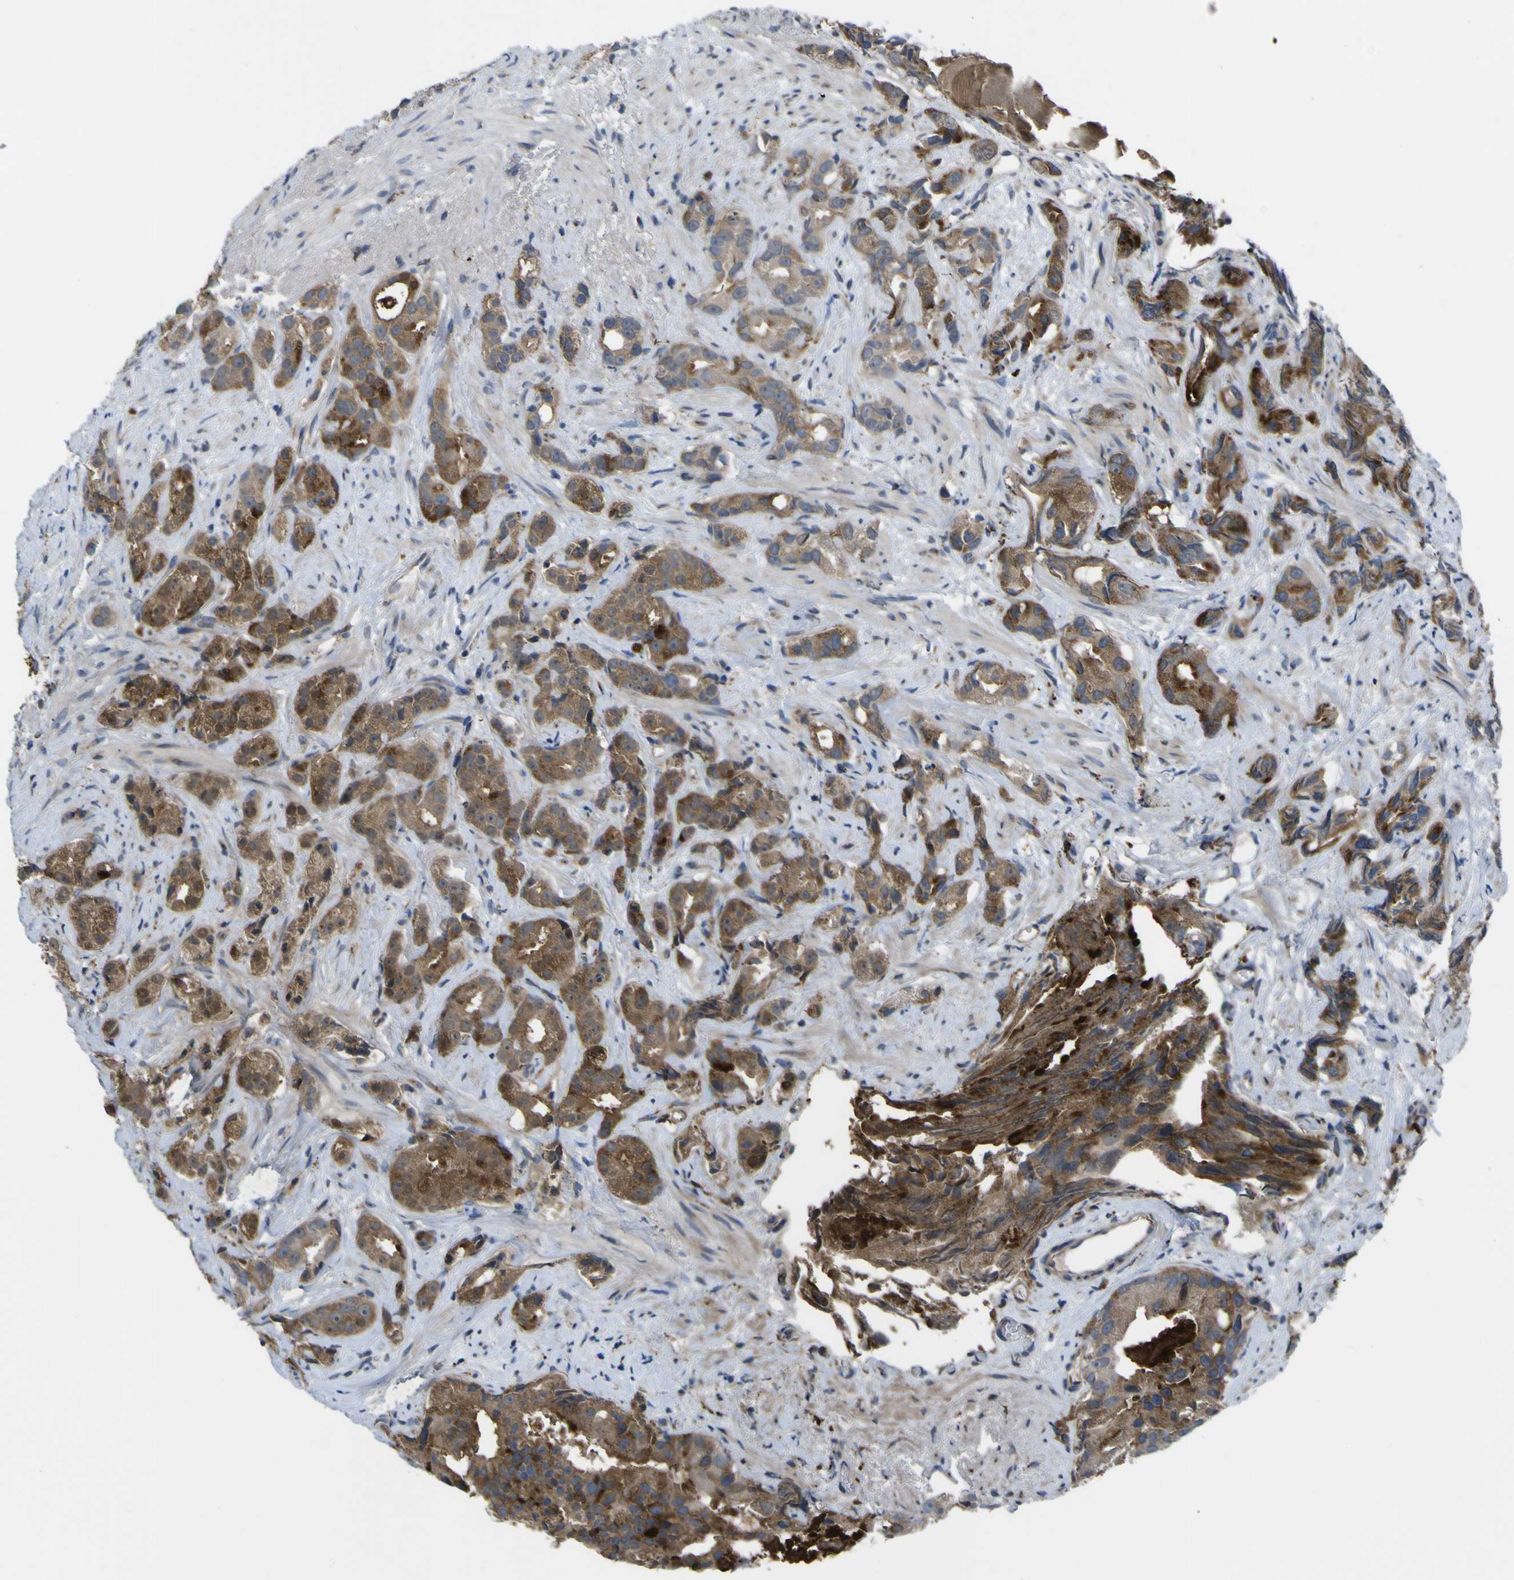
{"staining": {"intensity": "moderate", "quantity": ">75%", "location": "cytoplasmic/membranous"}, "tissue": "prostate cancer", "cell_type": "Tumor cells", "image_type": "cancer", "snomed": [{"axis": "morphology", "description": "Adenocarcinoma, Low grade"}, {"axis": "topography", "description": "Prostate"}], "caption": "An immunohistochemistry (IHC) image of neoplastic tissue is shown. Protein staining in brown shows moderate cytoplasmic/membranous positivity in prostate cancer within tumor cells.", "gene": "CST3", "patient": {"sex": "male", "age": 89}}